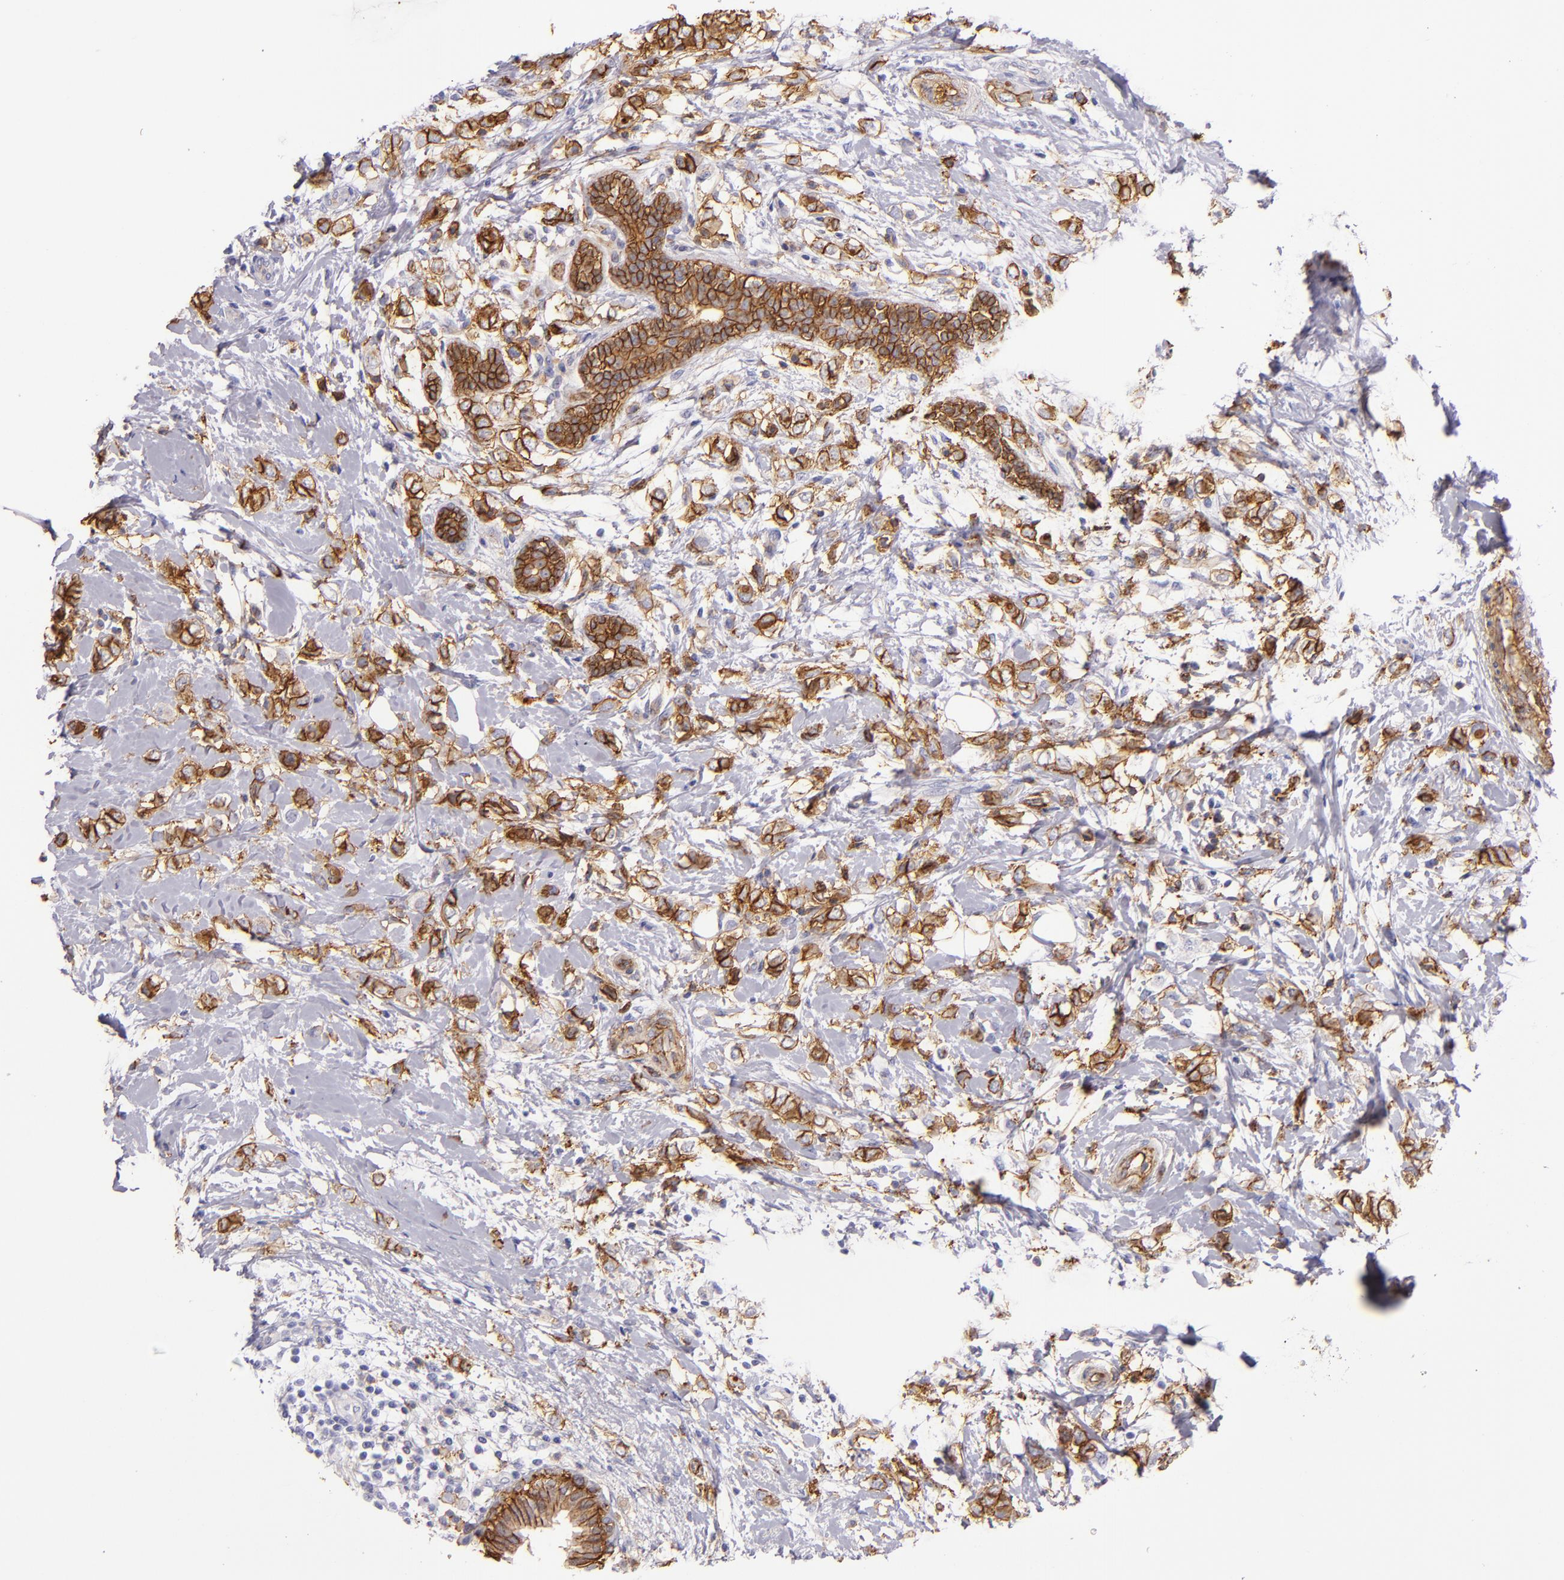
{"staining": {"intensity": "strong", "quantity": ">75%", "location": "cytoplasmic/membranous"}, "tissue": "breast cancer", "cell_type": "Tumor cells", "image_type": "cancer", "snomed": [{"axis": "morphology", "description": "Normal tissue, NOS"}, {"axis": "morphology", "description": "Lobular carcinoma"}, {"axis": "topography", "description": "Breast"}], "caption": "A photomicrograph of human breast cancer stained for a protein displays strong cytoplasmic/membranous brown staining in tumor cells. Immunohistochemistry (ihc) stains the protein in brown and the nuclei are stained blue.", "gene": "CD9", "patient": {"sex": "female", "age": 47}}